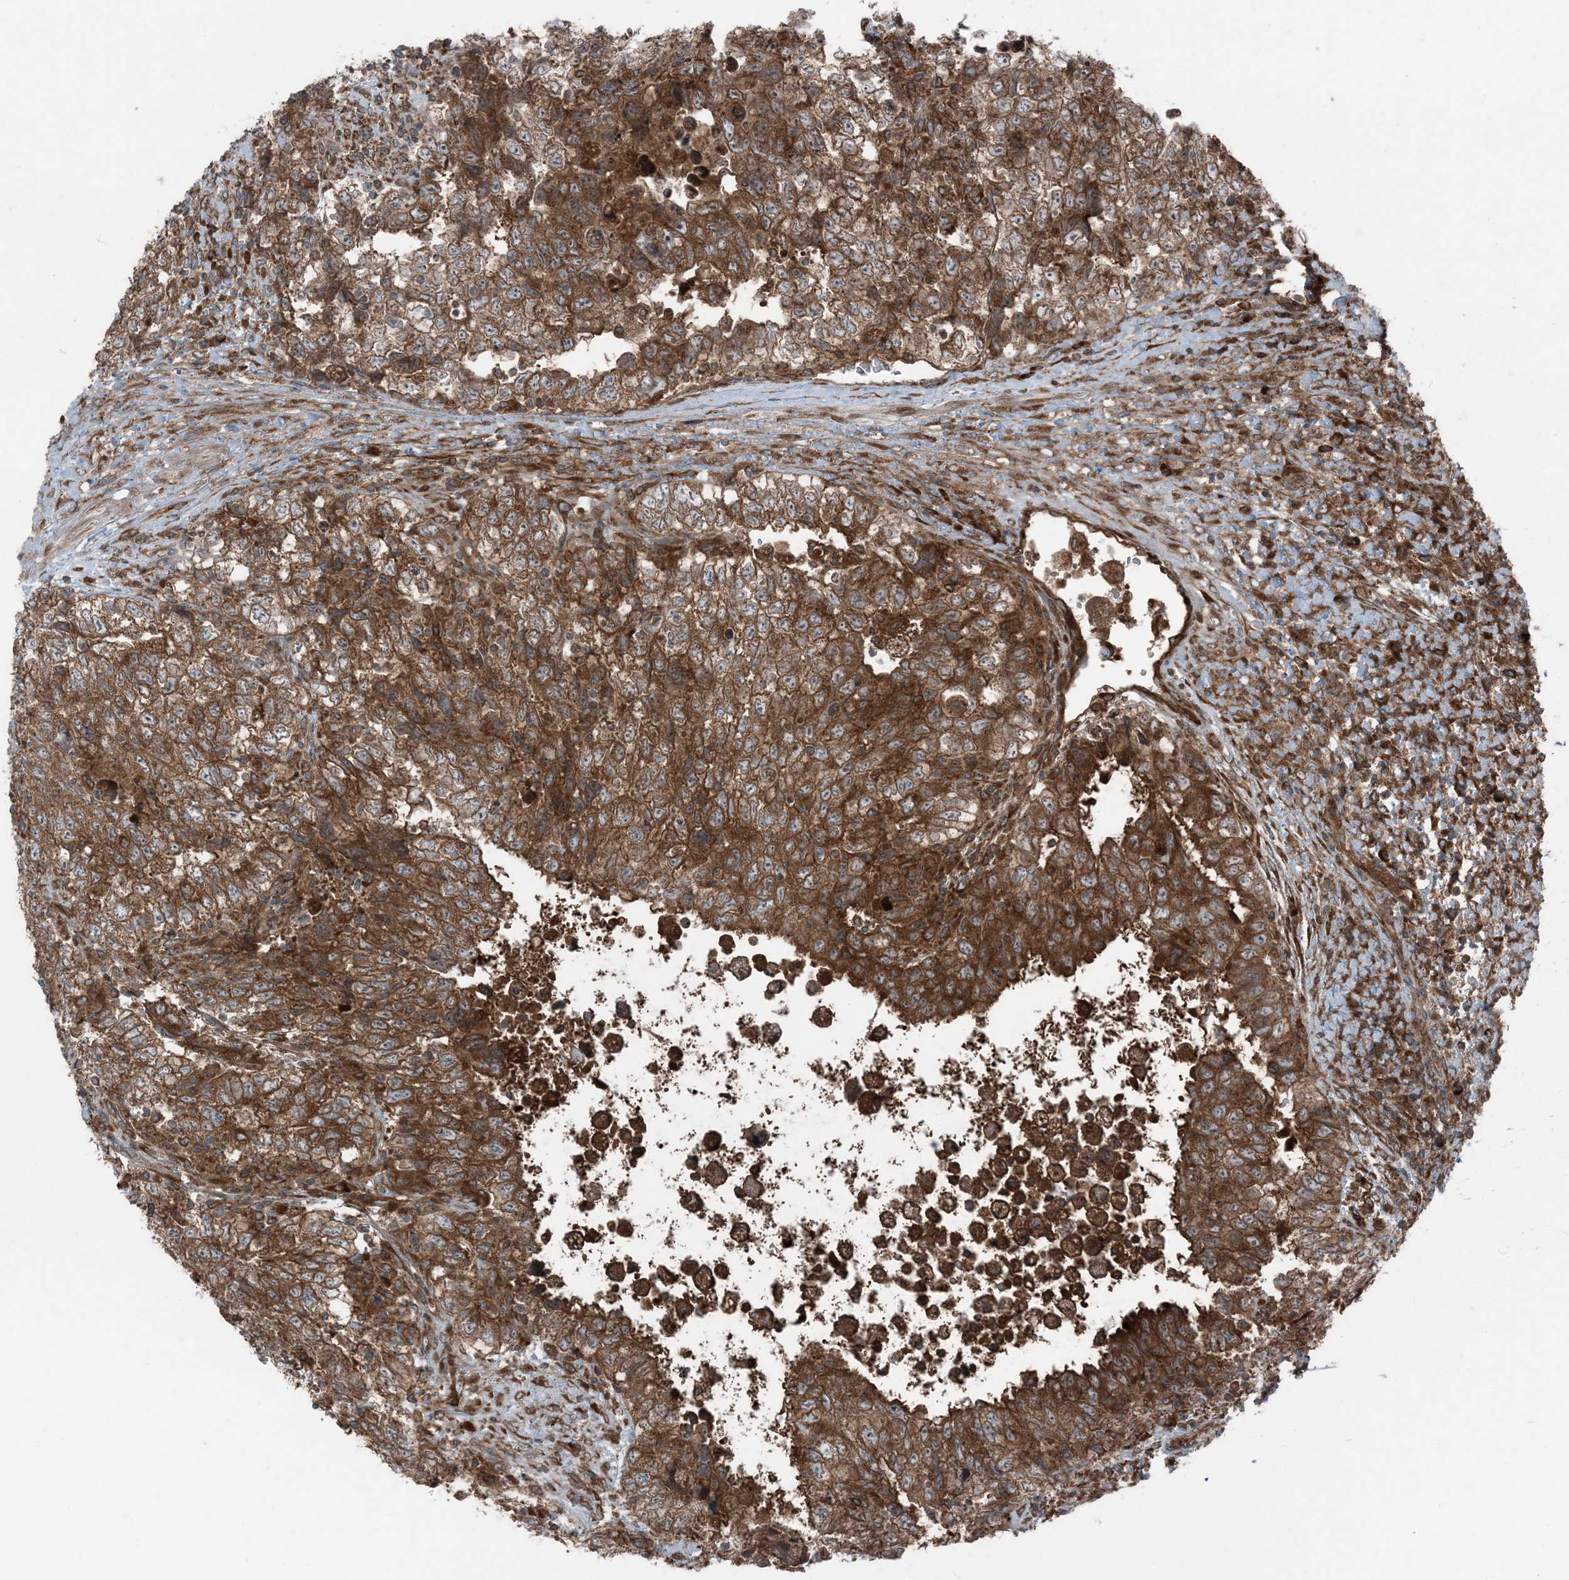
{"staining": {"intensity": "moderate", "quantity": ">75%", "location": "cytoplasmic/membranous"}, "tissue": "testis cancer", "cell_type": "Tumor cells", "image_type": "cancer", "snomed": [{"axis": "morphology", "description": "Carcinoma, Embryonal, NOS"}, {"axis": "topography", "description": "Testis"}], "caption": "Protein analysis of testis cancer tissue exhibits moderate cytoplasmic/membranous positivity in about >75% of tumor cells. The staining is performed using DAB brown chromogen to label protein expression. The nuclei are counter-stained blue using hematoxylin.", "gene": "RAB3GAP1", "patient": {"sex": "male", "age": 37}}